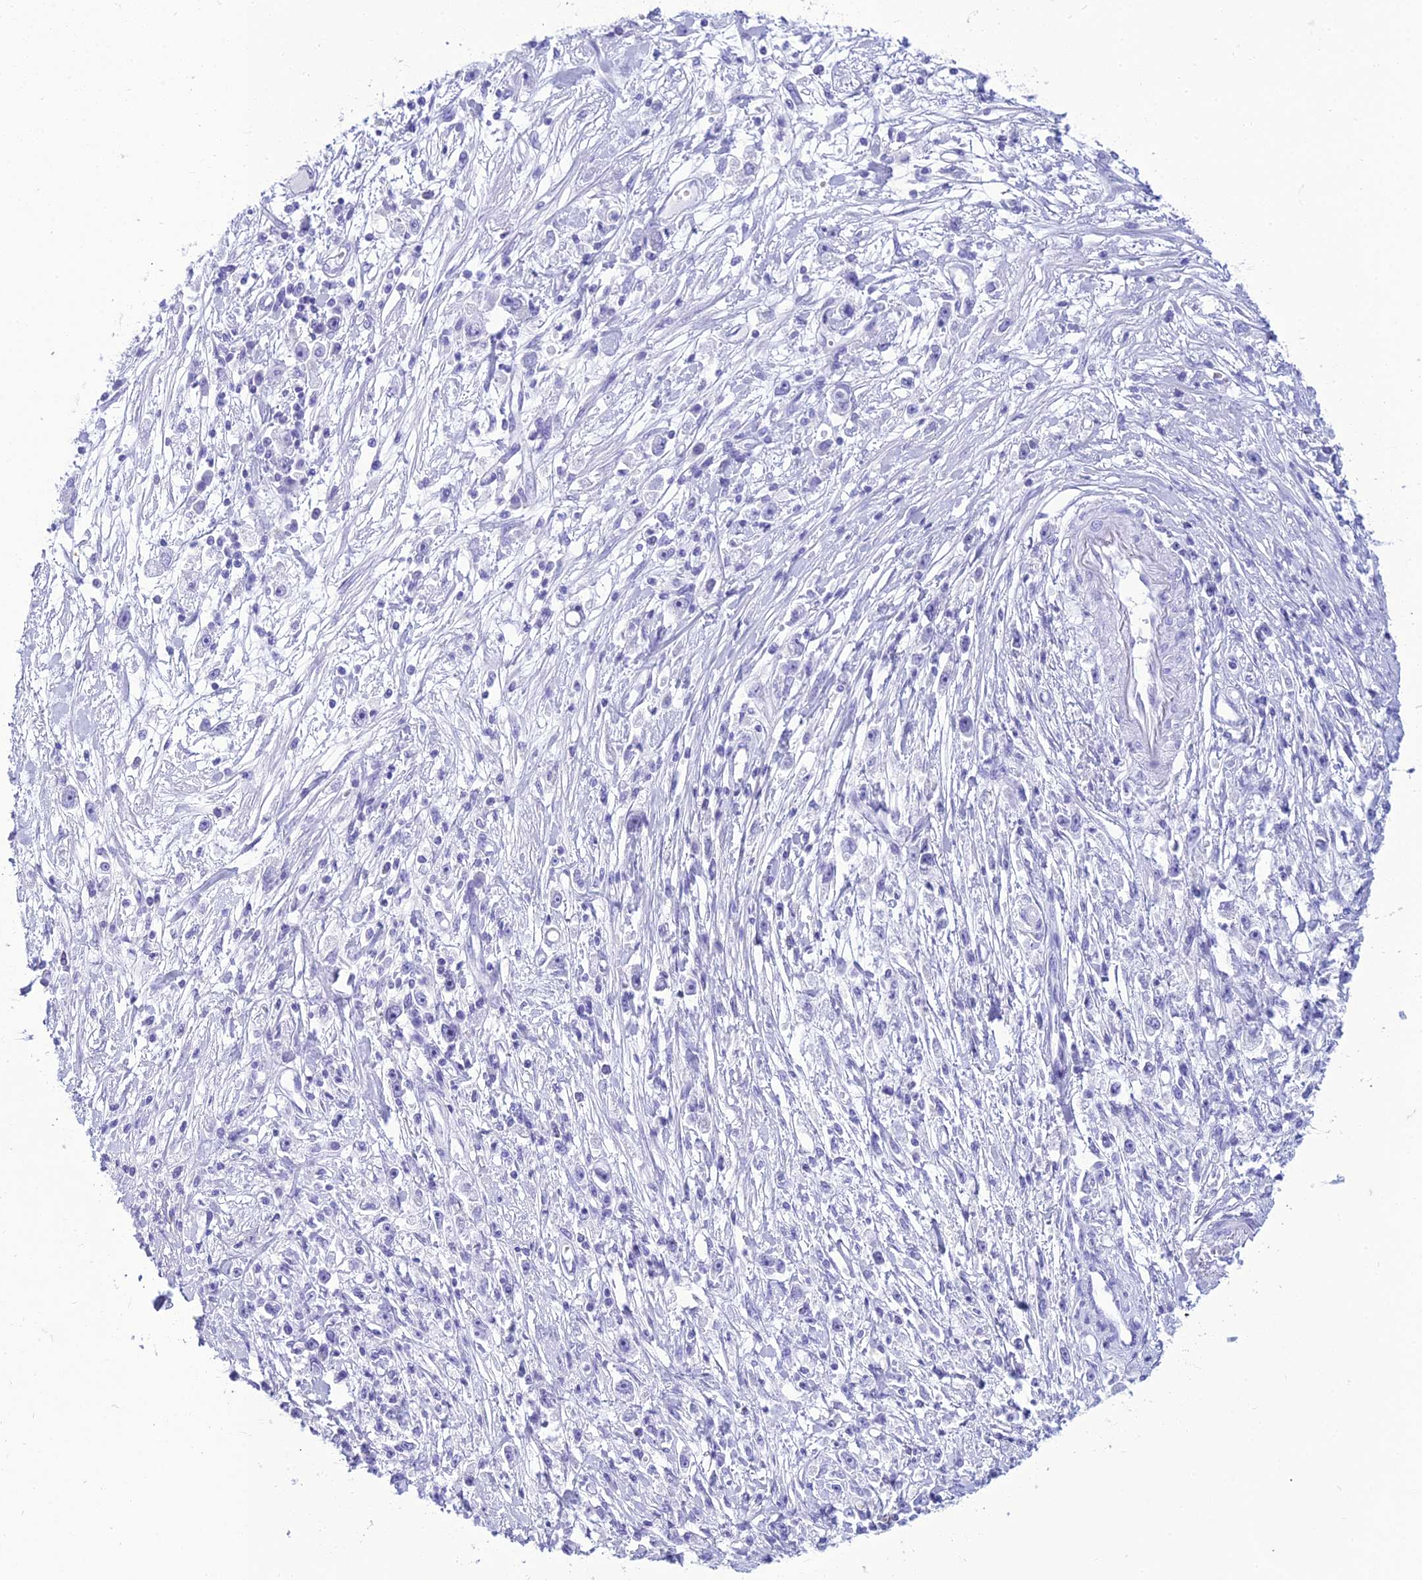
{"staining": {"intensity": "negative", "quantity": "none", "location": "none"}, "tissue": "stomach cancer", "cell_type": "Tumor cells", "image_type": "cancer", "snomed": [{"axis": "morphology", "description": "Adenocarcinoma, NOS"}, {"axis": "topography", "description": "Stomach"}], "caption": "Tumor cells are negative for brown protein staining in stomach cancer (adenocarcinoma).", "gene": "ZNF442", "patient": {"sex": "female", "age": 59}}